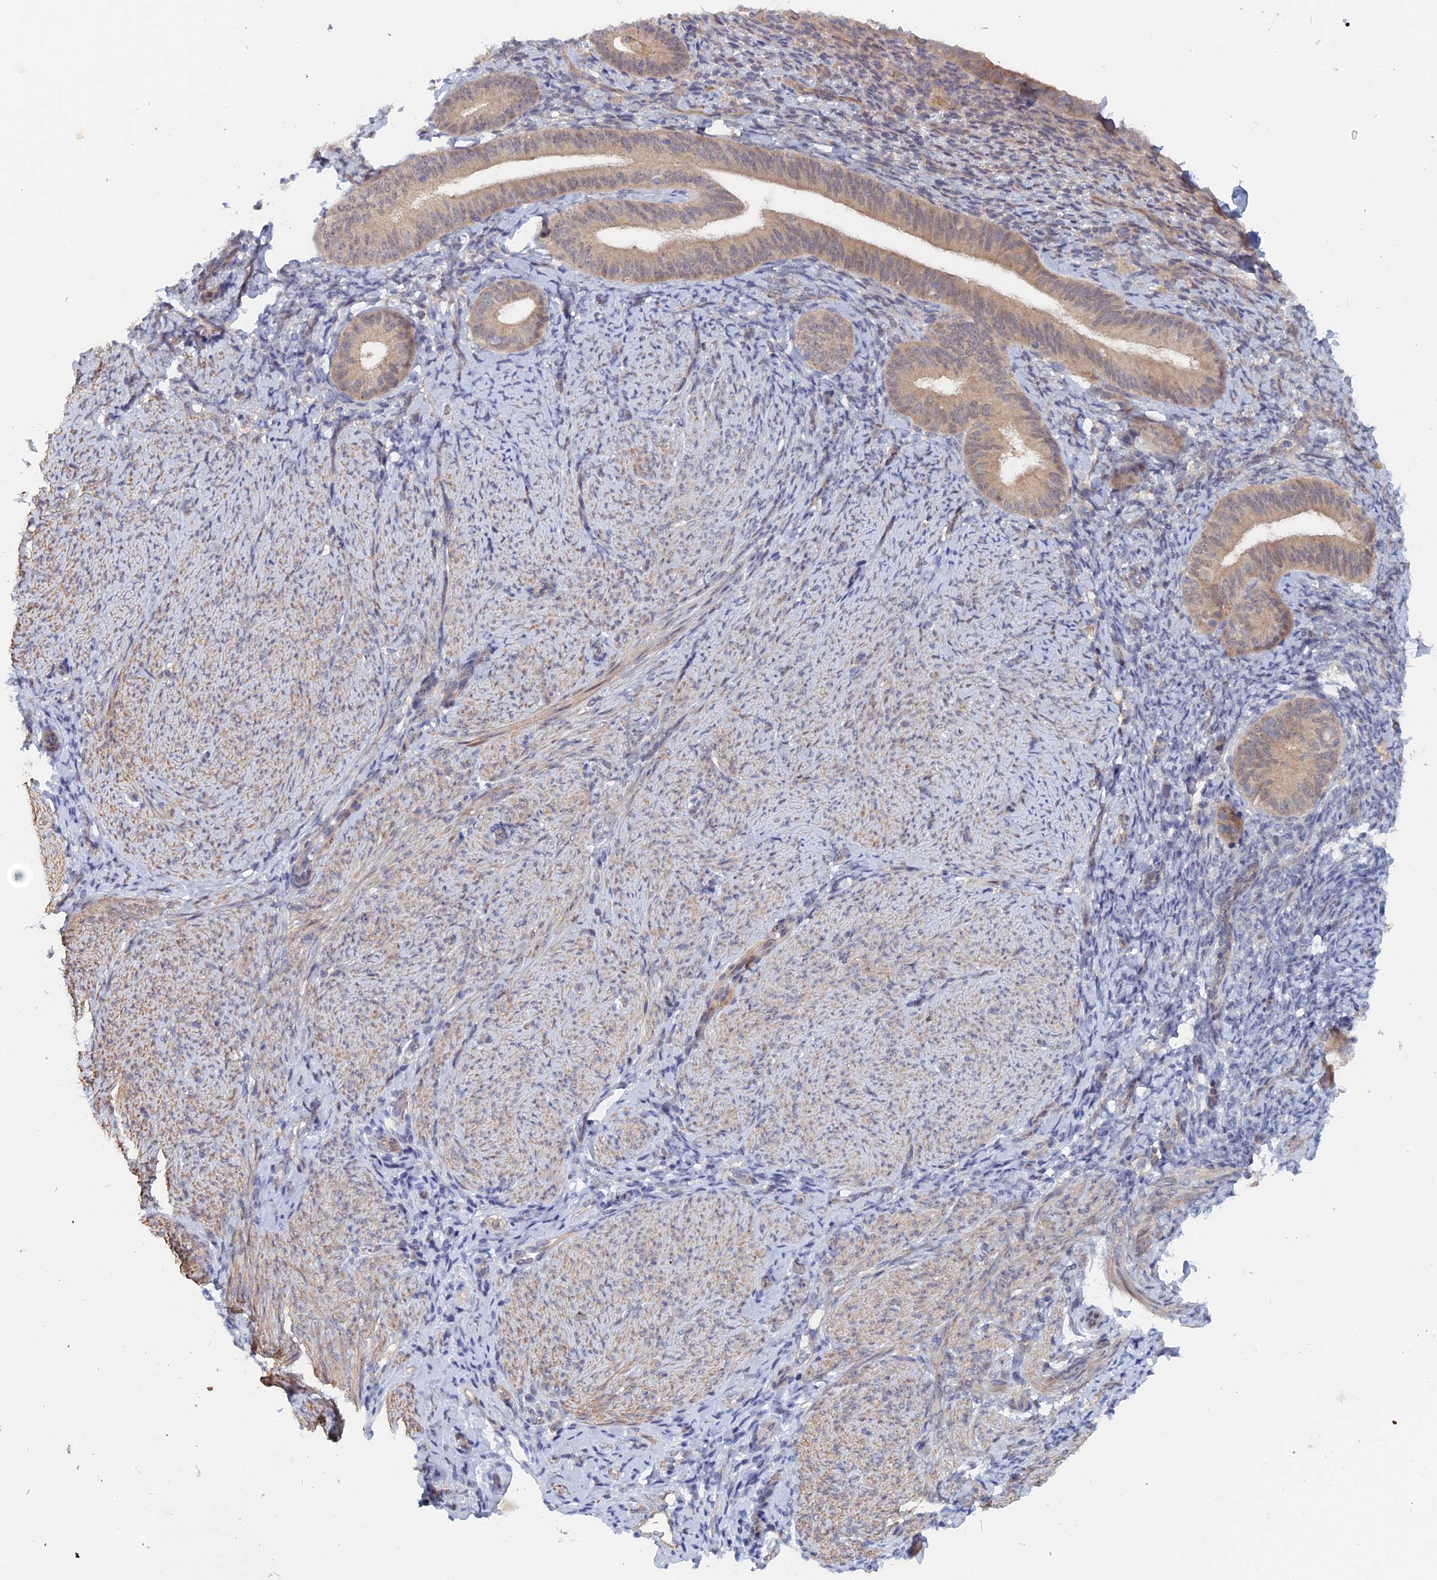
{"staining": {"intensity": "negative", "quantity": "none", "location": "none"}, "tissue": "endometrium", "cell_type": "Cells in endometrial stroma", "image_type": "normal", "snomed": [{"axis": "morphology", "description": "Normal tissue, NOS"}, {"axis": "topography", "description": "Endometrium"}], "caption": "Immunohistochemistry (IHC) histopathology image of normal endometrium: endometrium stained with DAB exhibits no significant protein expression in cells in endometrial stroma.", "gene": "ELOVL6", "patient": {"sex": "female", "age": 65}}